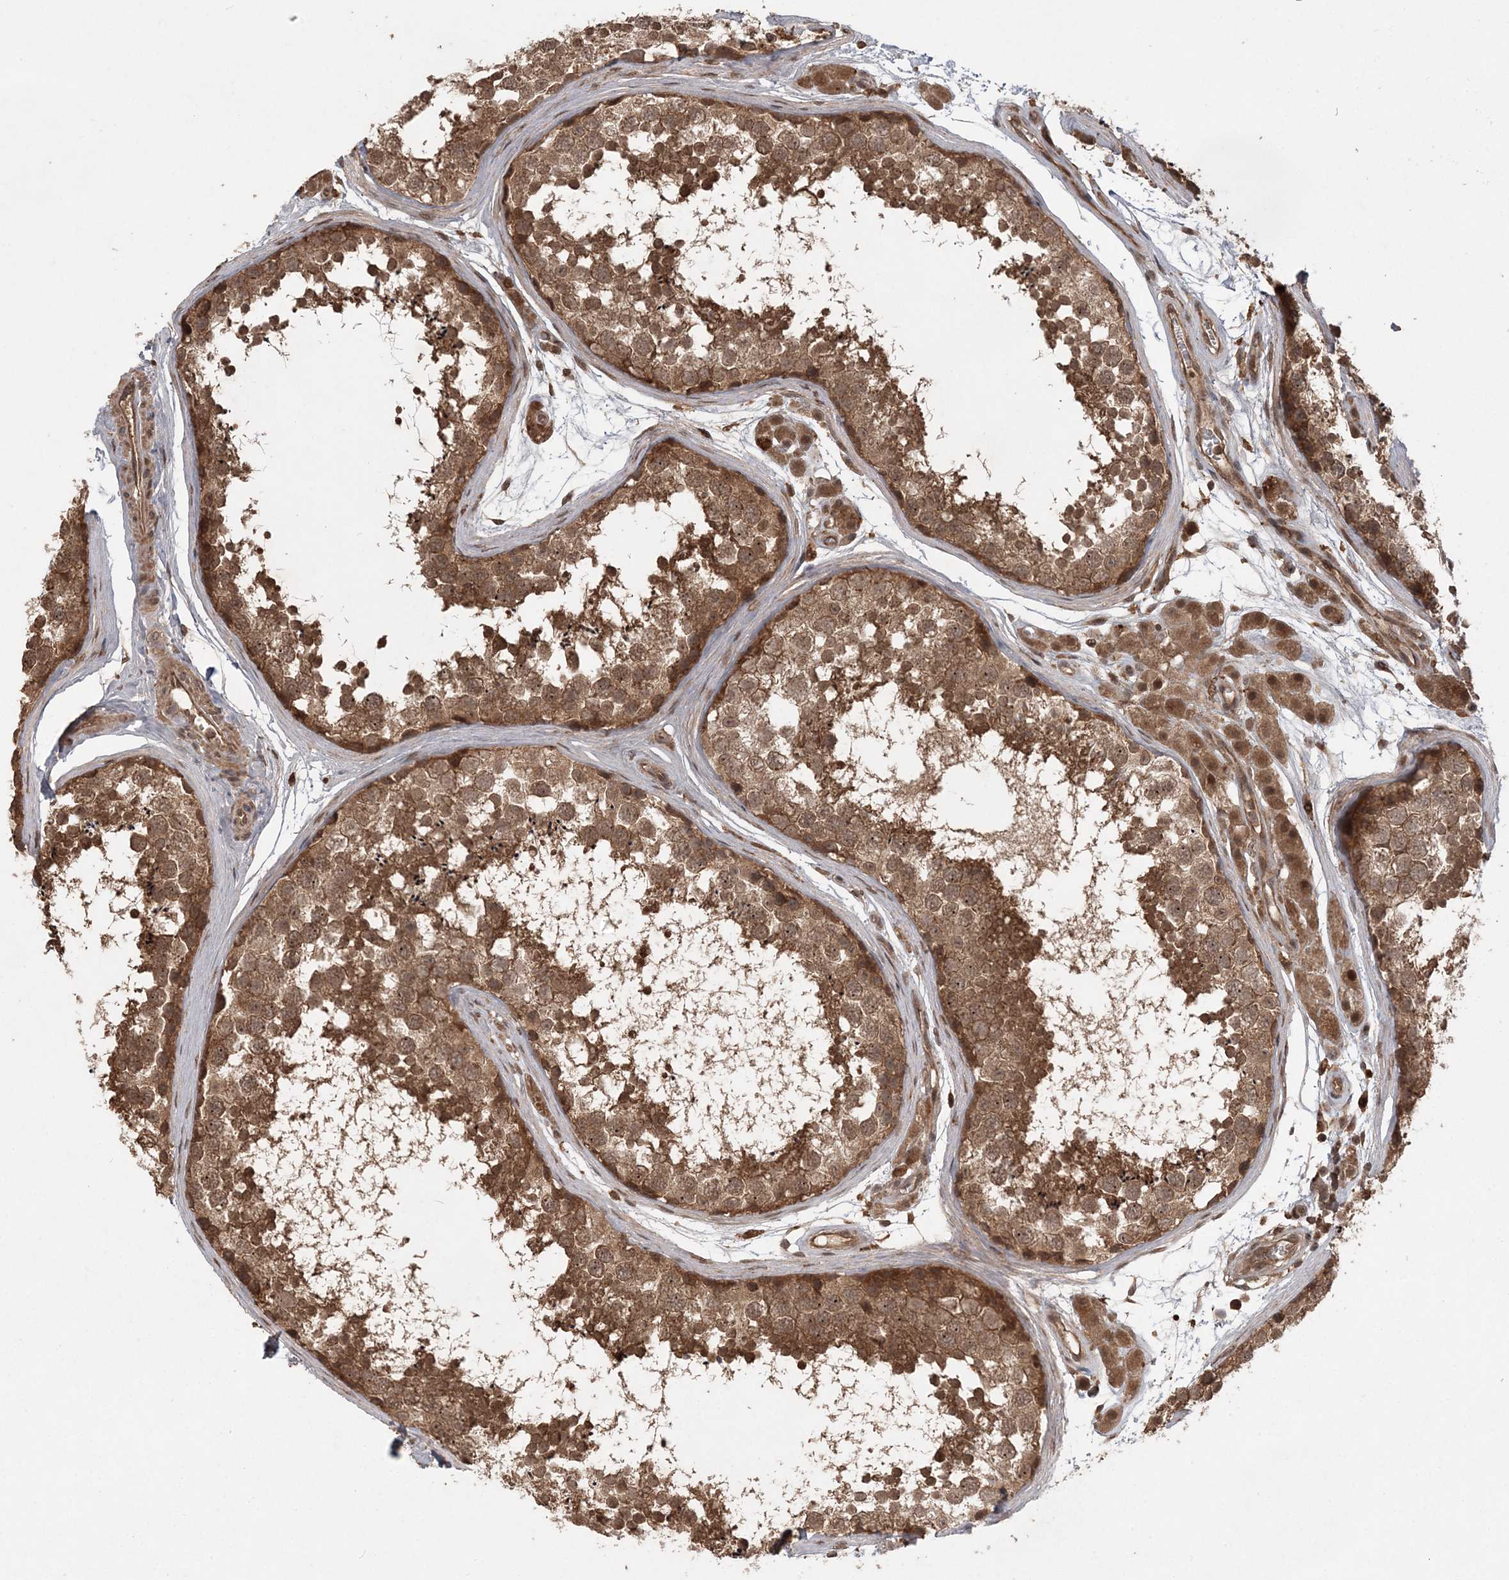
{"staining": {"intensity": "moderate", "quantity": ">75%", "location": "cytoplasmic/membranous,nuclear"}, "tissue": "testis", "cell_type": "Cells in seminiferous ducts", "image_type": "normal", "snomed": [{"axis": "morphology", "description": "Normal tissue, NOS"}, {"axis": "topography", "description": "Testis"}], "caption": "A medium amount of moderate cytoplasmic/membranous,nuclear expression is identified in approximately >75% of cells in seminiferous ducts in normal testis. The protein of interest is shown in brown color, while the nuclei are stained blue.", "gene": "LACC1", "patient": {"sex": "male", "age": 56}}